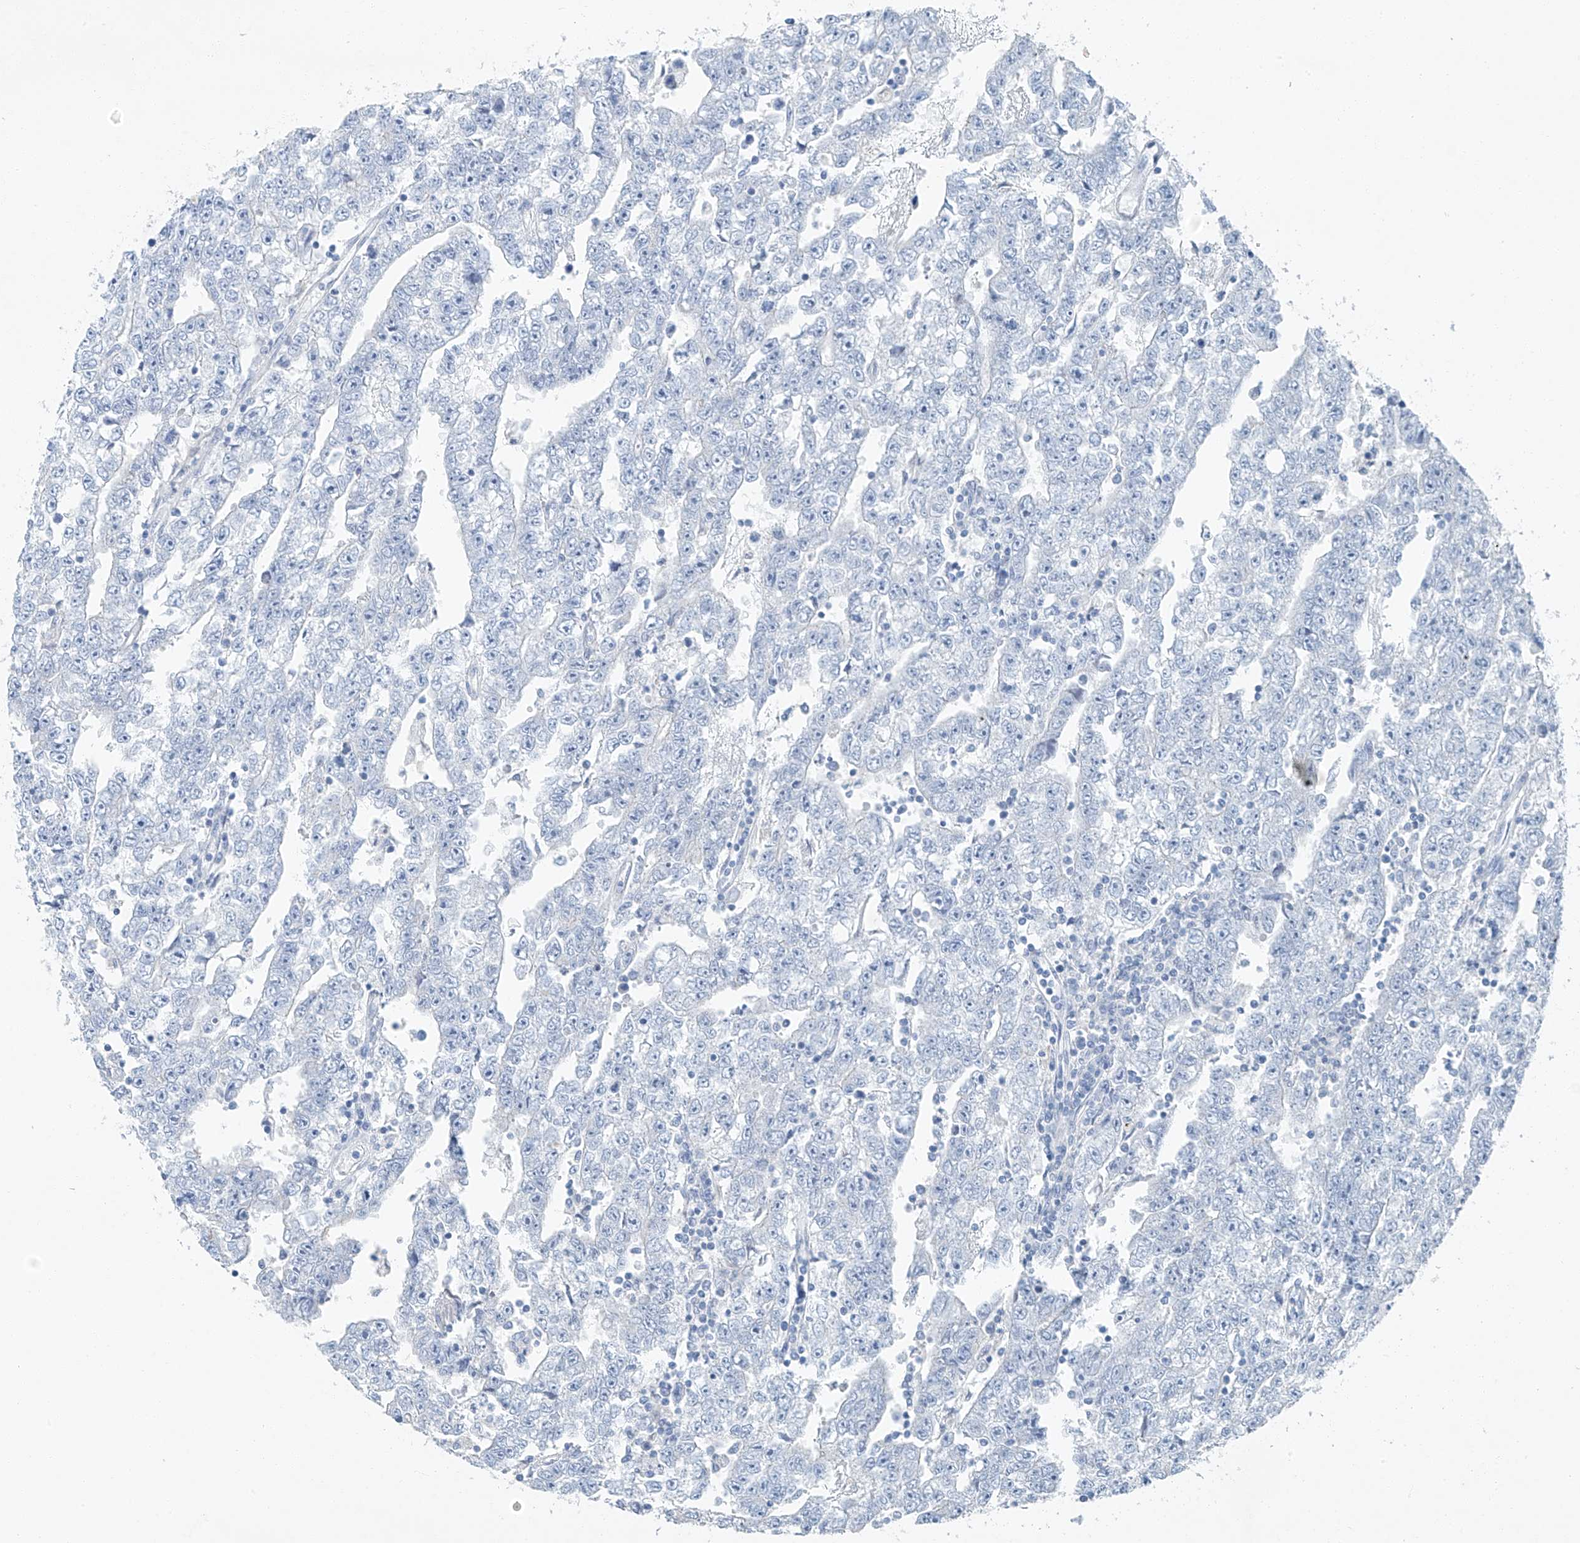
{"staining": {"intensity": "negative", "quantity": "none", "location": "none"}, "tissue": "testis cancer", "cell_type": "Tumor cells", "image_type": "cancer", "snomed": [{"axis": "morphology", "description": "Carcinoma, Embryonal, NOS"}, {"axis": "topography", "description": "Testis"}], "caption": "A high-resolution micrograph shows IHC staining of testis cancer, which shows no significant positivity in tumor cells.", "gene": "C1orf87", "patient": {"sex": "male", "age": 25}}